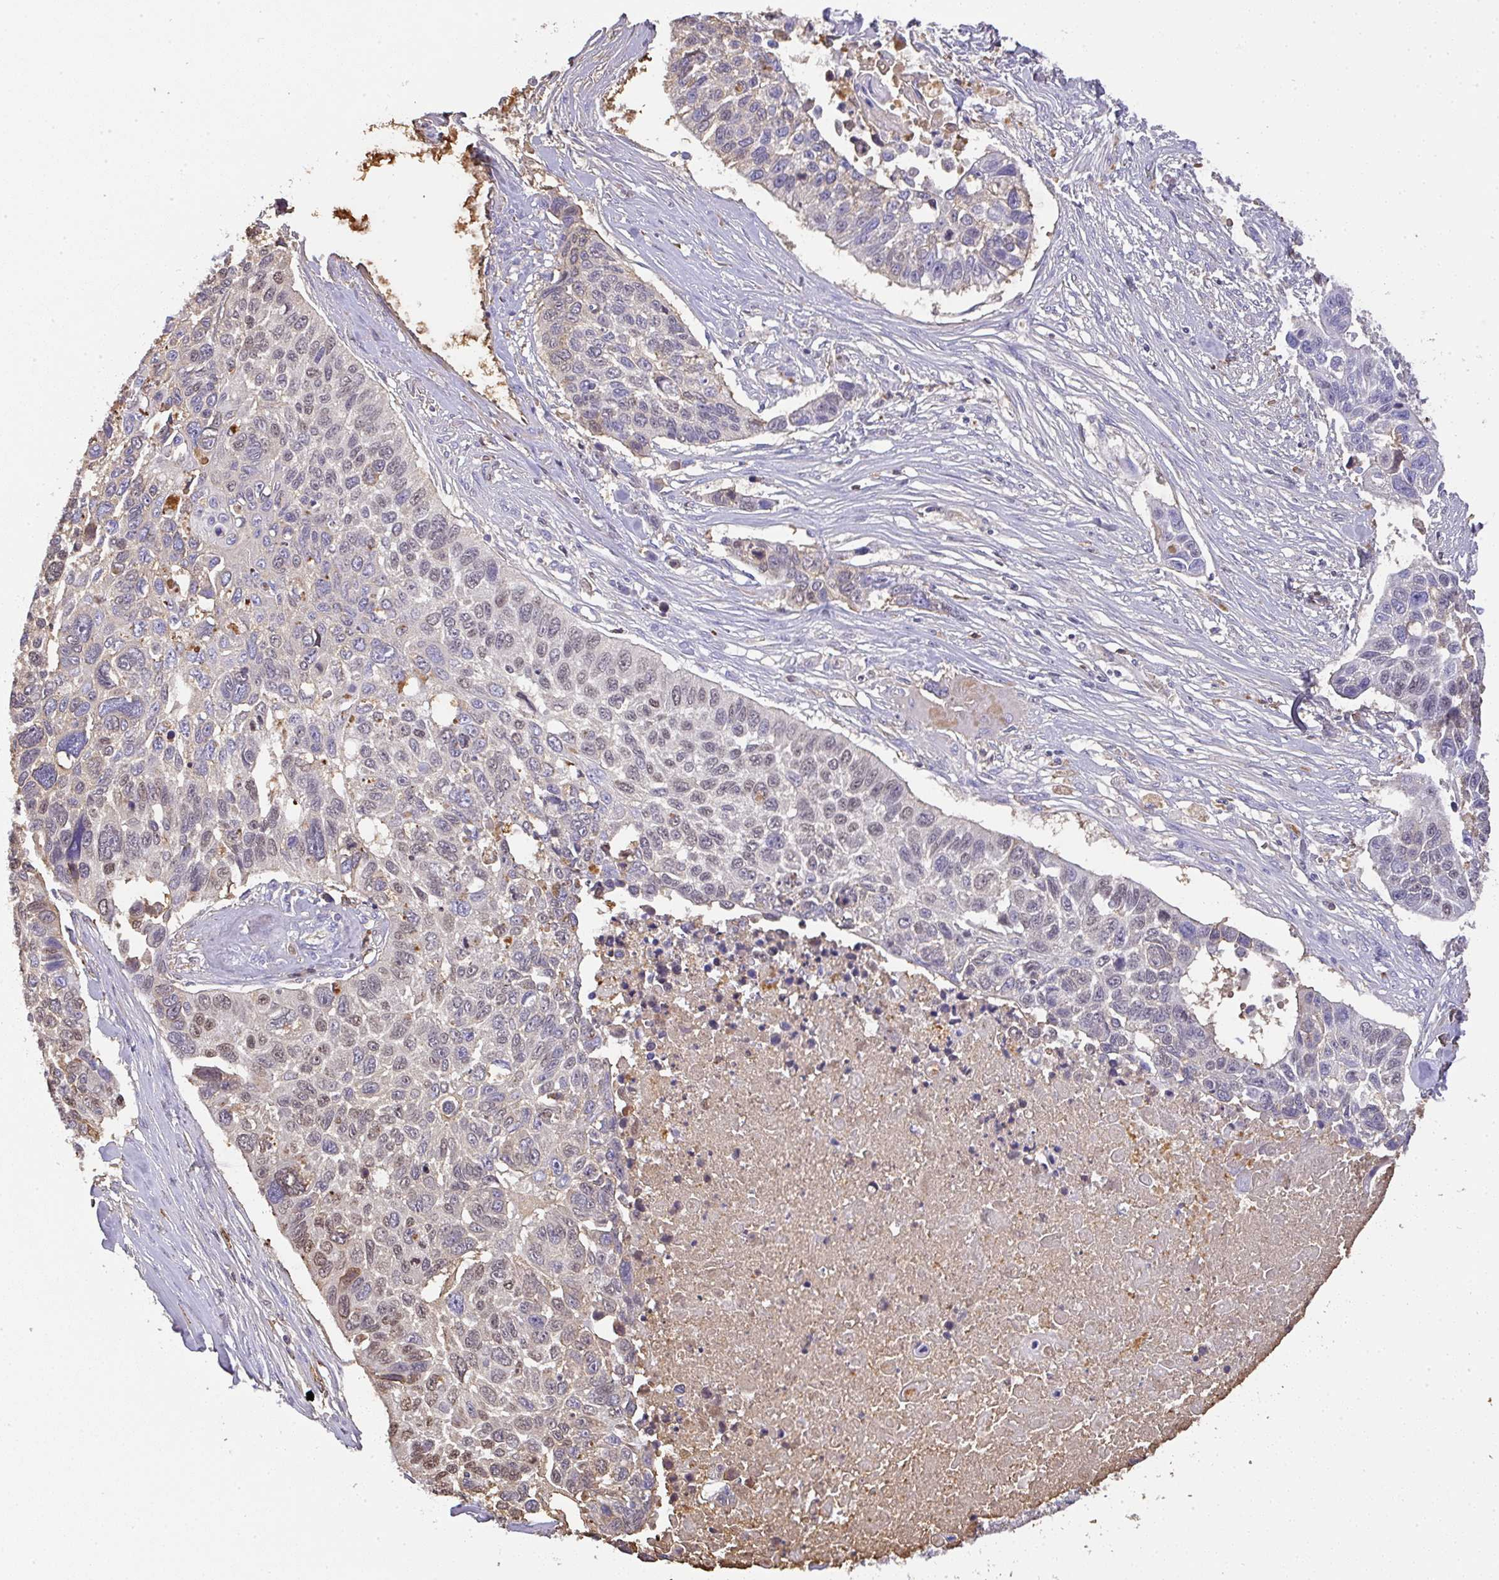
{"staining": {"intensity": "weak", "quantity": "<25%", "location": "nuclear"}, "tissue": "lung cancer", "cell_type": "Tumor cells", "image_type": "cancer", "snomed": [{"axis": "morphology", "description": "Squamous cell carcinoma, NOS"}, {"axis": "topography", "description": "Lung"}], "caption": "A histopathology image of squamous cell carcinoma (lung) stained for a protein demonstrates no brown staining in tumor cells.", "gene": "SMYD5", "patient": {"sex": "male", "age": 62}}